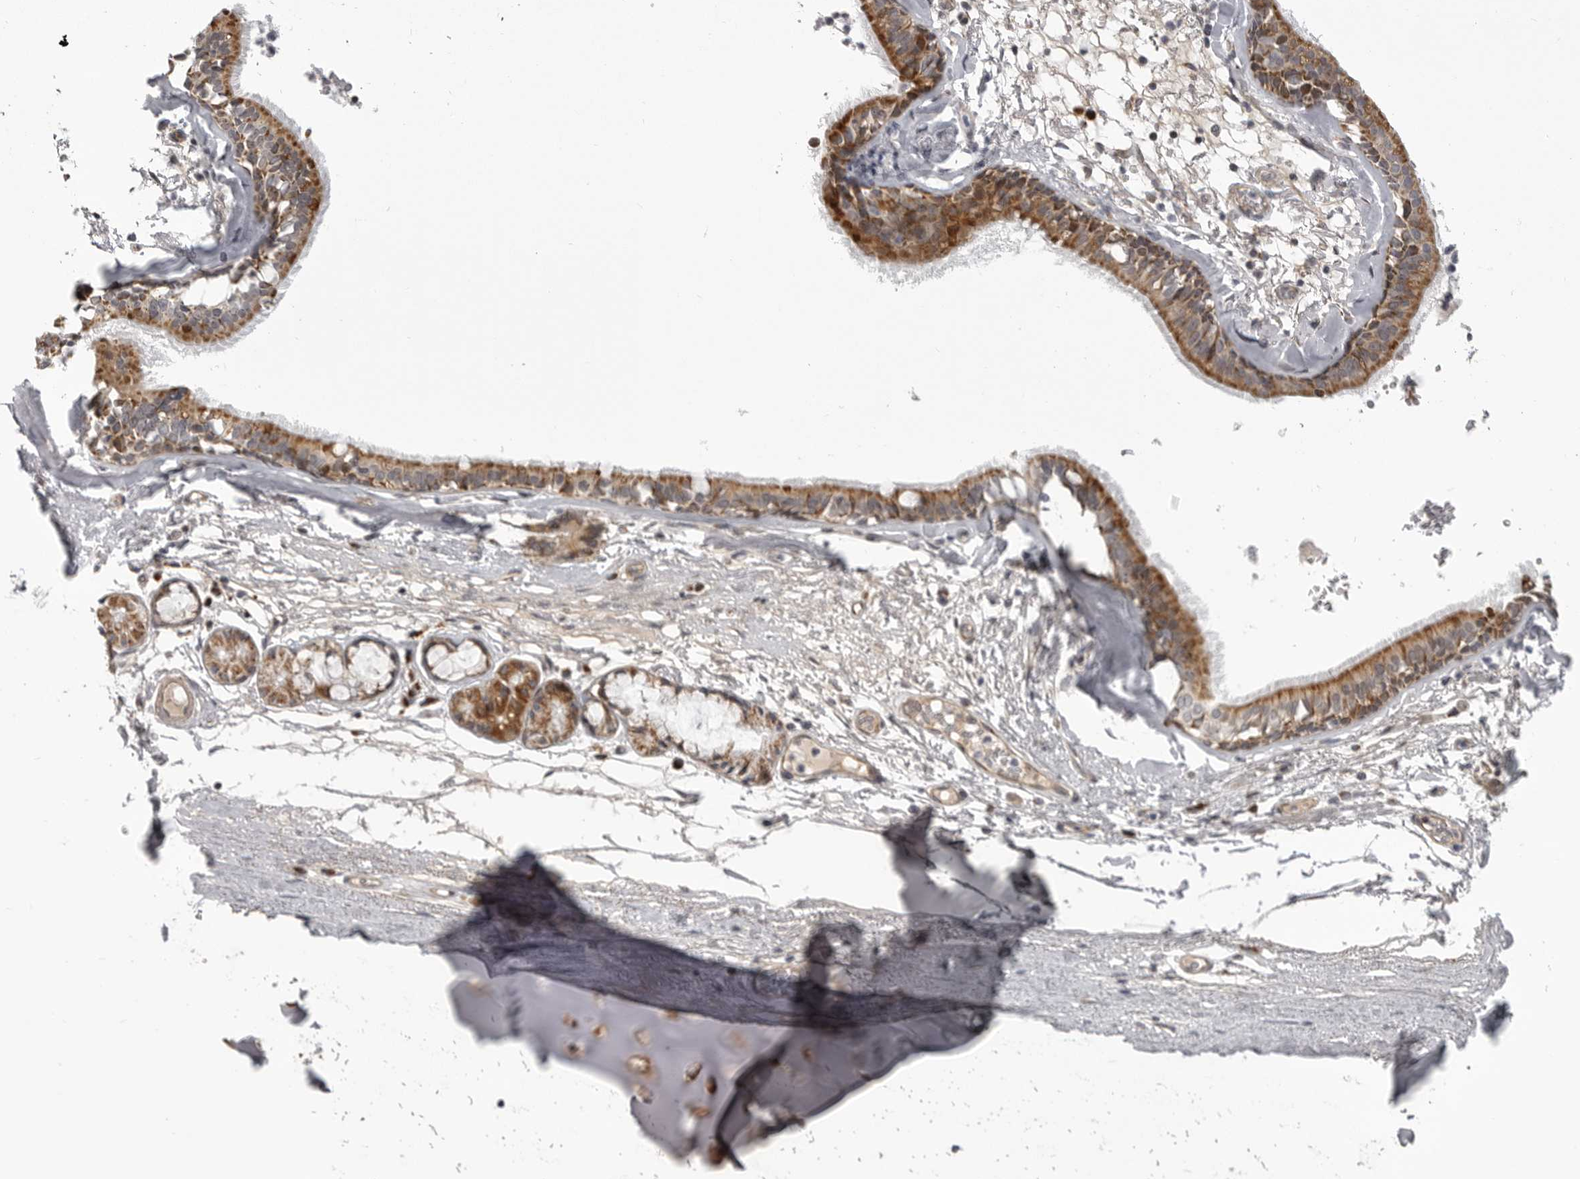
{"staining": {"intensity": "weak", "quantity": ">75%", "location": "cytoplasmic/membranous"}, "tissue": "adipose tissue", "cell_type": "Adipocytes", "image_type": "normal", "snomed": [{"axis": "morphology", "description": "Normal tissue, NOS"}, {"axis": "topography", "description": "Cartilage tissue"}], "caption": "DAB (3,3'-diaminobenzidine) immunohistochemical staining of benign adipose tissue reveals weak cytoplasmic/membranous protein staining in about >75% of adipocytes. The staining was performed using DAB to visualize the protein expression in brown, while the nuclei were stained in blue with hematoxylin (Magnification: 20x).", "gene": "TMPRSS11F", "patient": {"sex": "female", "age": 63}}